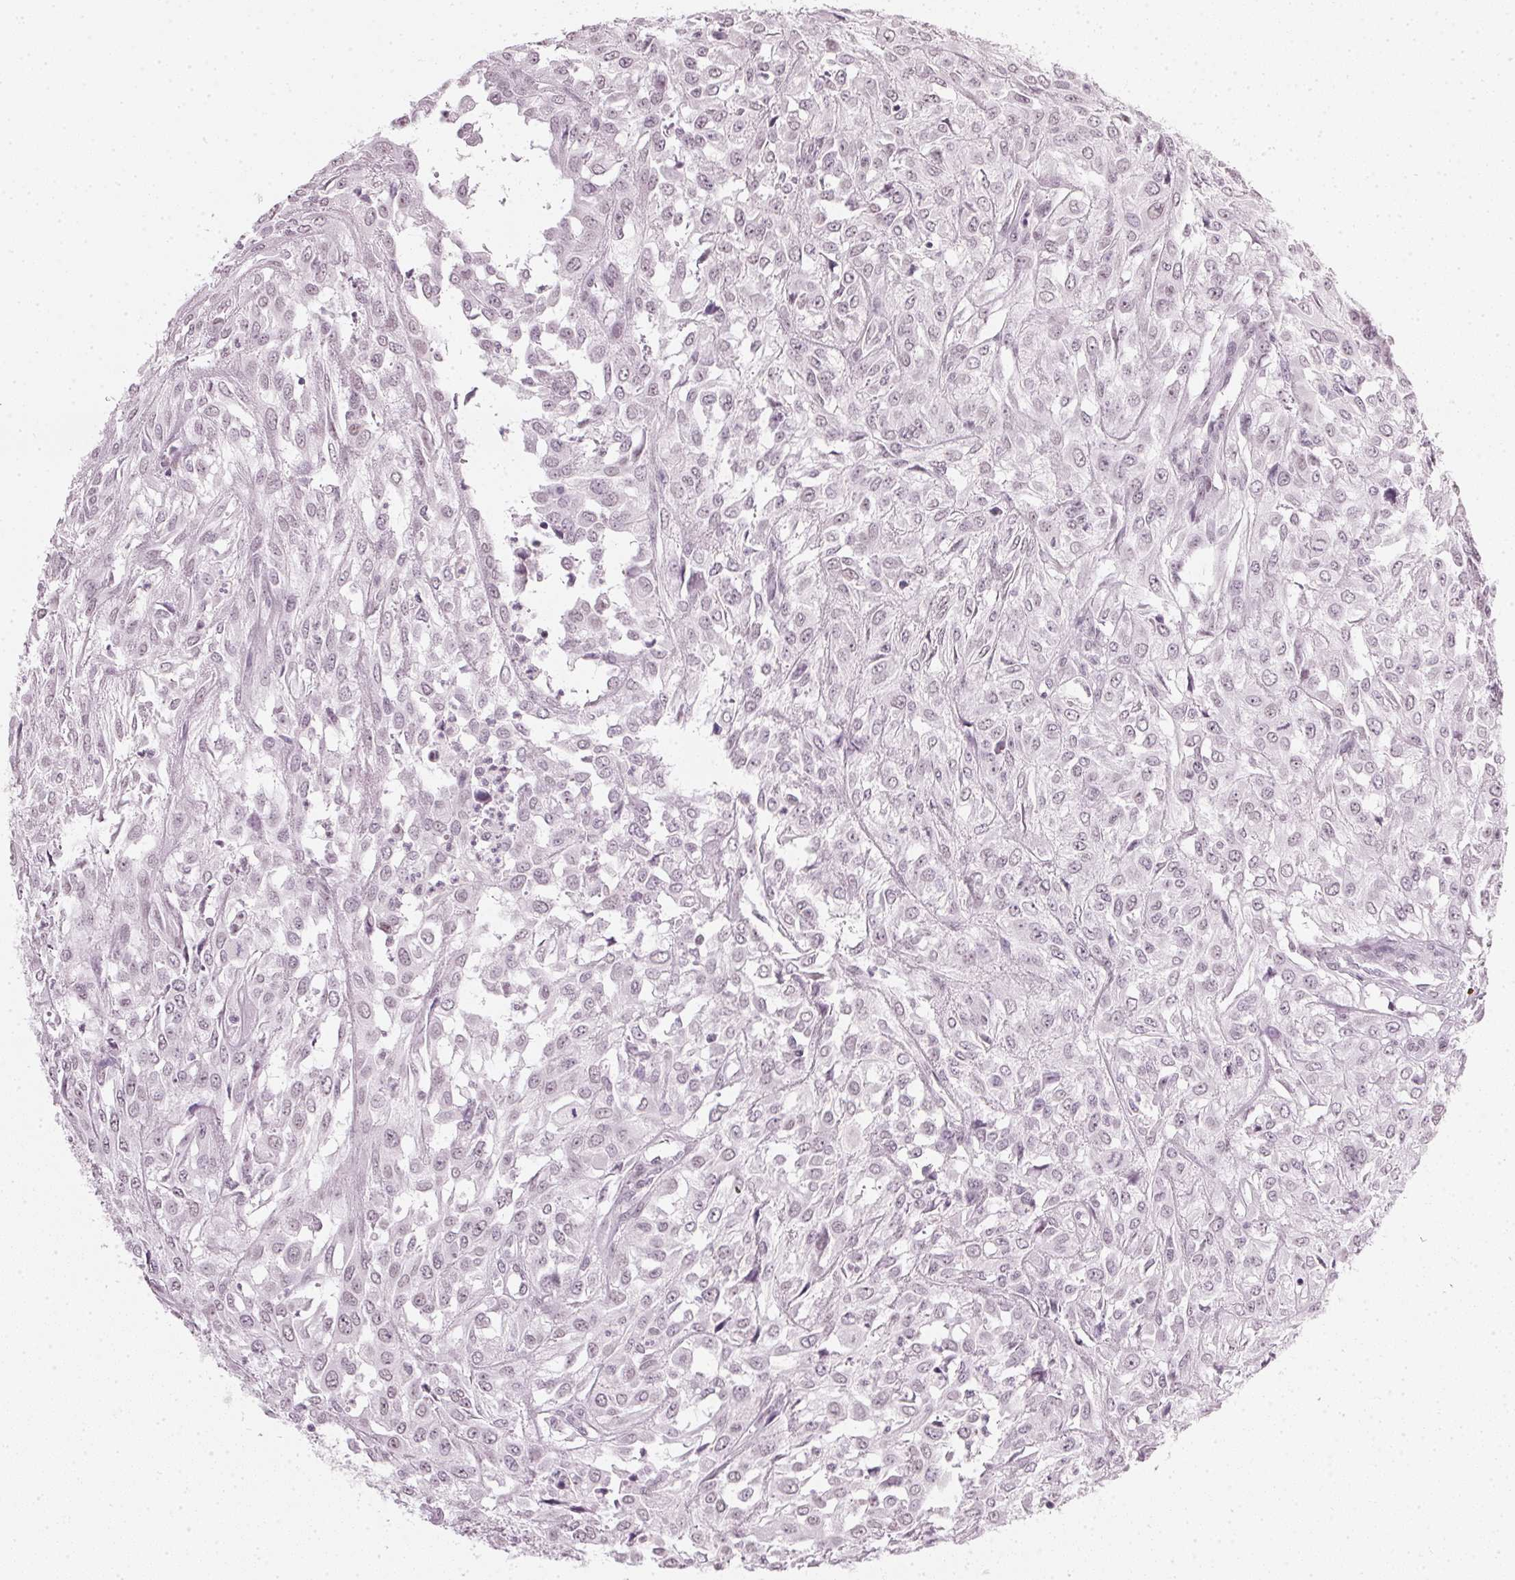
{"staining": {"intensity": "negative", "quantity": "none", "location": "none"}, "tissue": "urothelial cancer", "cell_type": "Tumor cells", "image_type": "cancer", "snomed": [{"axis": "morphology", "description": "Urothelial carcinoma, High grade"}, {"axis": "topography", "description": "Urinary bladder"}], "caption": "DAB immunohistochemical staining of human urothelial cancer reveals no significant positivity in tumor cells. The staining was performed using DAB (3,3'-diaminobenzidine) to visualize the protein expression in brown, while the nuclei were stained in blue with hematoxylin (Magnification: 20x).", "gene": "DNAJC6", "patient": {"sex": "male", "age": 67}}